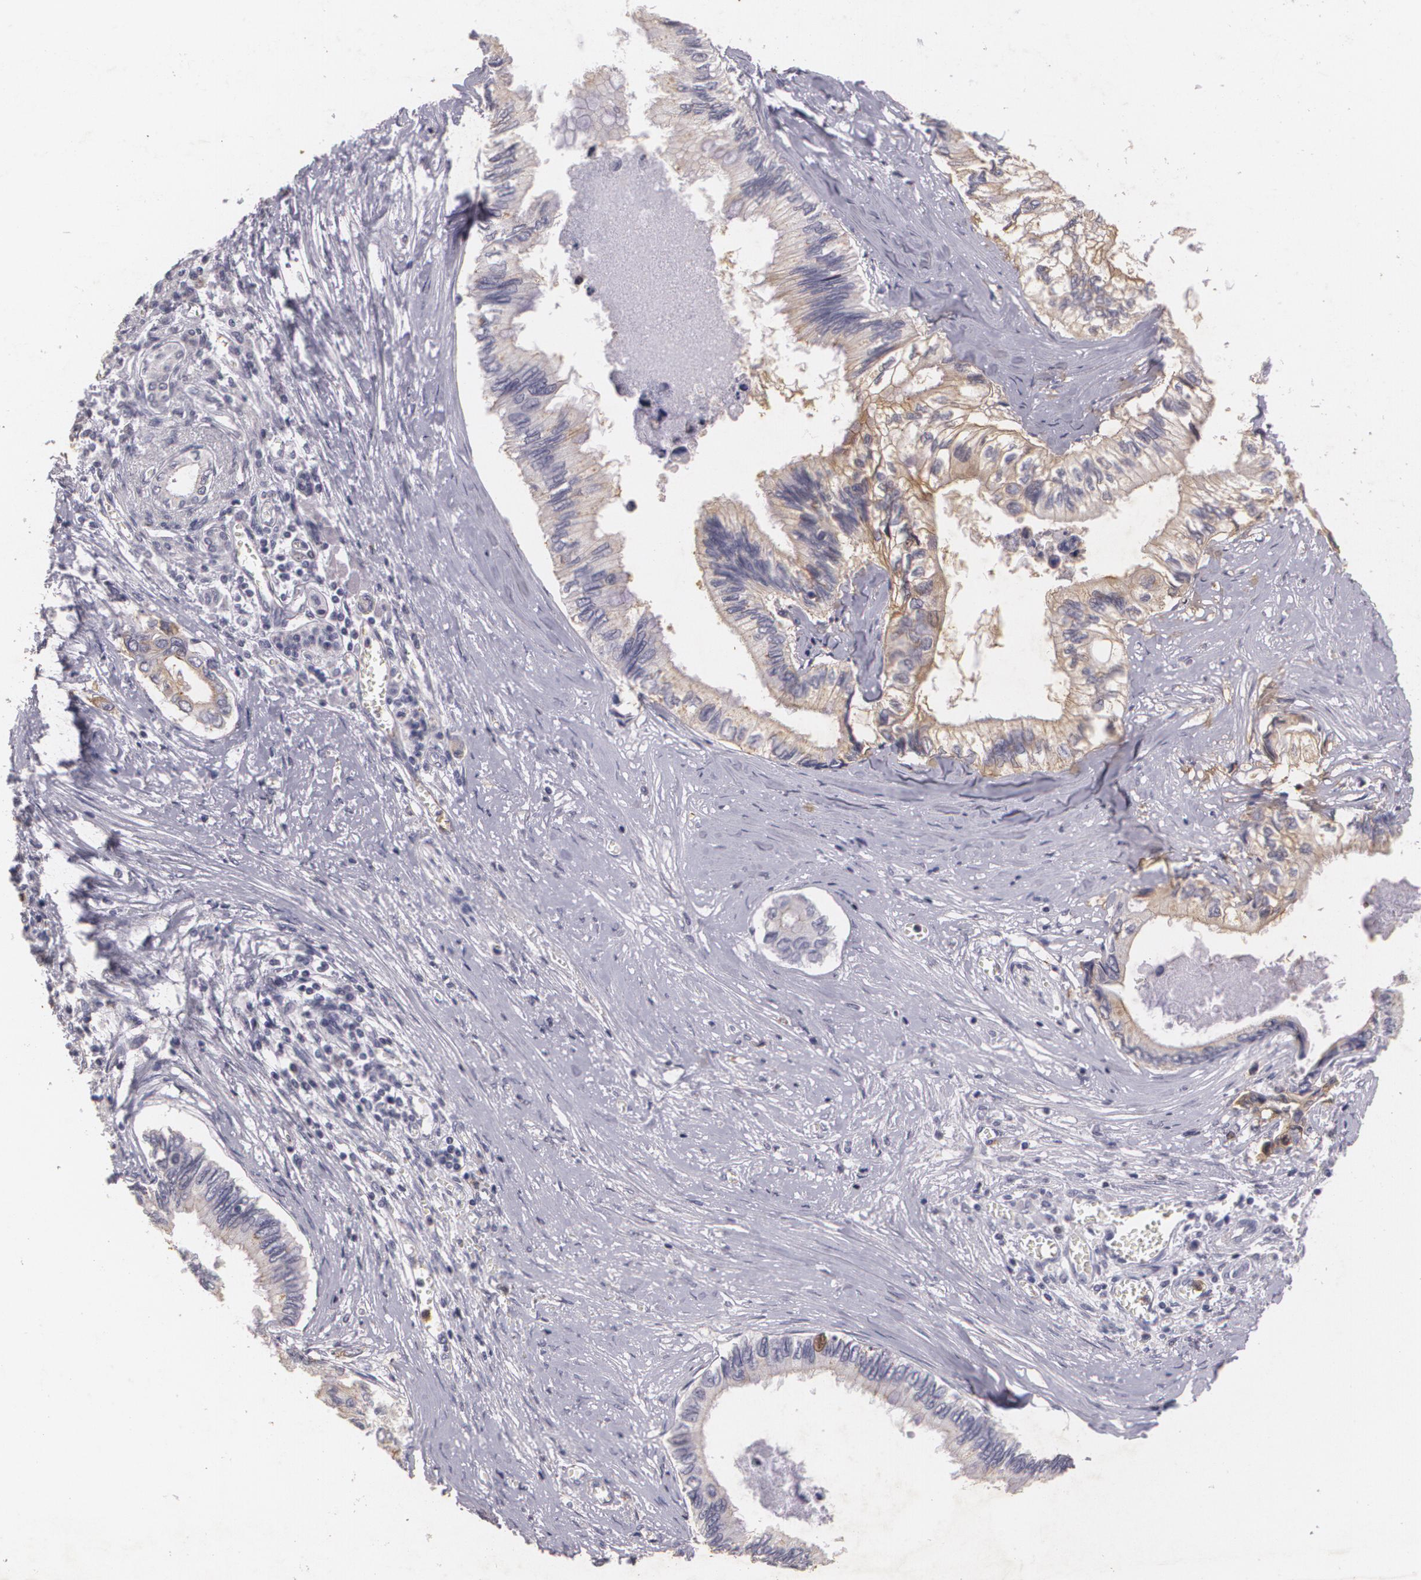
{"staining": {"intensity": "weak", "quantity": ">75%", "location": "cytoplasmic/membranous"}, "tissue": "pancreatic cancer", "cell_type": "Tumor cells", "image_type": "cancer", "snomed": [{"axis": "morphology", "description": "Adenocarcinoma, NOS"}, {"axis": "topography", "description": "Pancreas"}], "caption": "Pancreatic adenocarcinoma was stained to show a protein in brown. There is low levels of weak cytoplasmic/membranous positivity in approximately >75% of tumor cells. Immunohistochemistry stains the protein in brown and the nuclei are stained blue.", "gene": "KCNA4", "patient": {"sex": "female", "age": 66}}